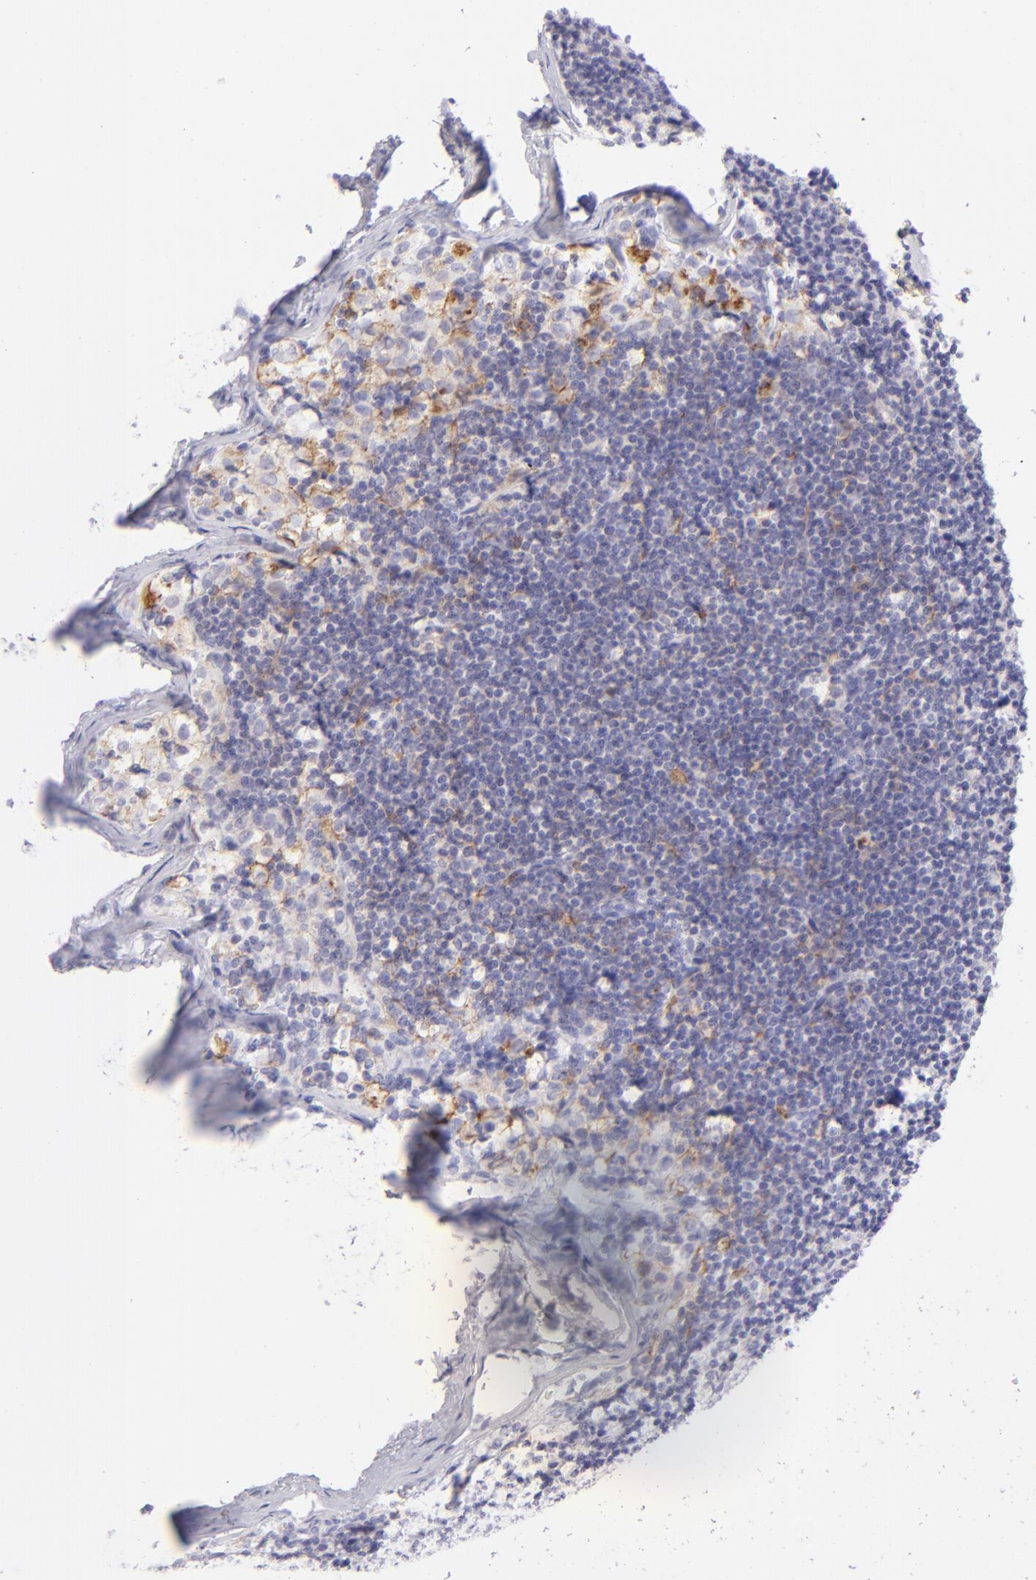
{"staining": {"intensity": "weak", "quantity": "<25%", "location": "cytoplasmic/membranous"}, "tissue": "lymphoma", "cell_type": "Tumor cells", "image_type": "cancer", "snomed": [{"axis": "morphology", "description": "Malignant lymphoma, non-Hodgkin's type, Low grade"}, {"axis": "topography", "description": "Lymph node"}], "caption": "The photomicrograph exhibits no staining of tumor cells in malignant lymphoma, non-Hodgkin's type (low-grade).", "gene": "CD72", "patient": {"sex": "female", "age": 73}}